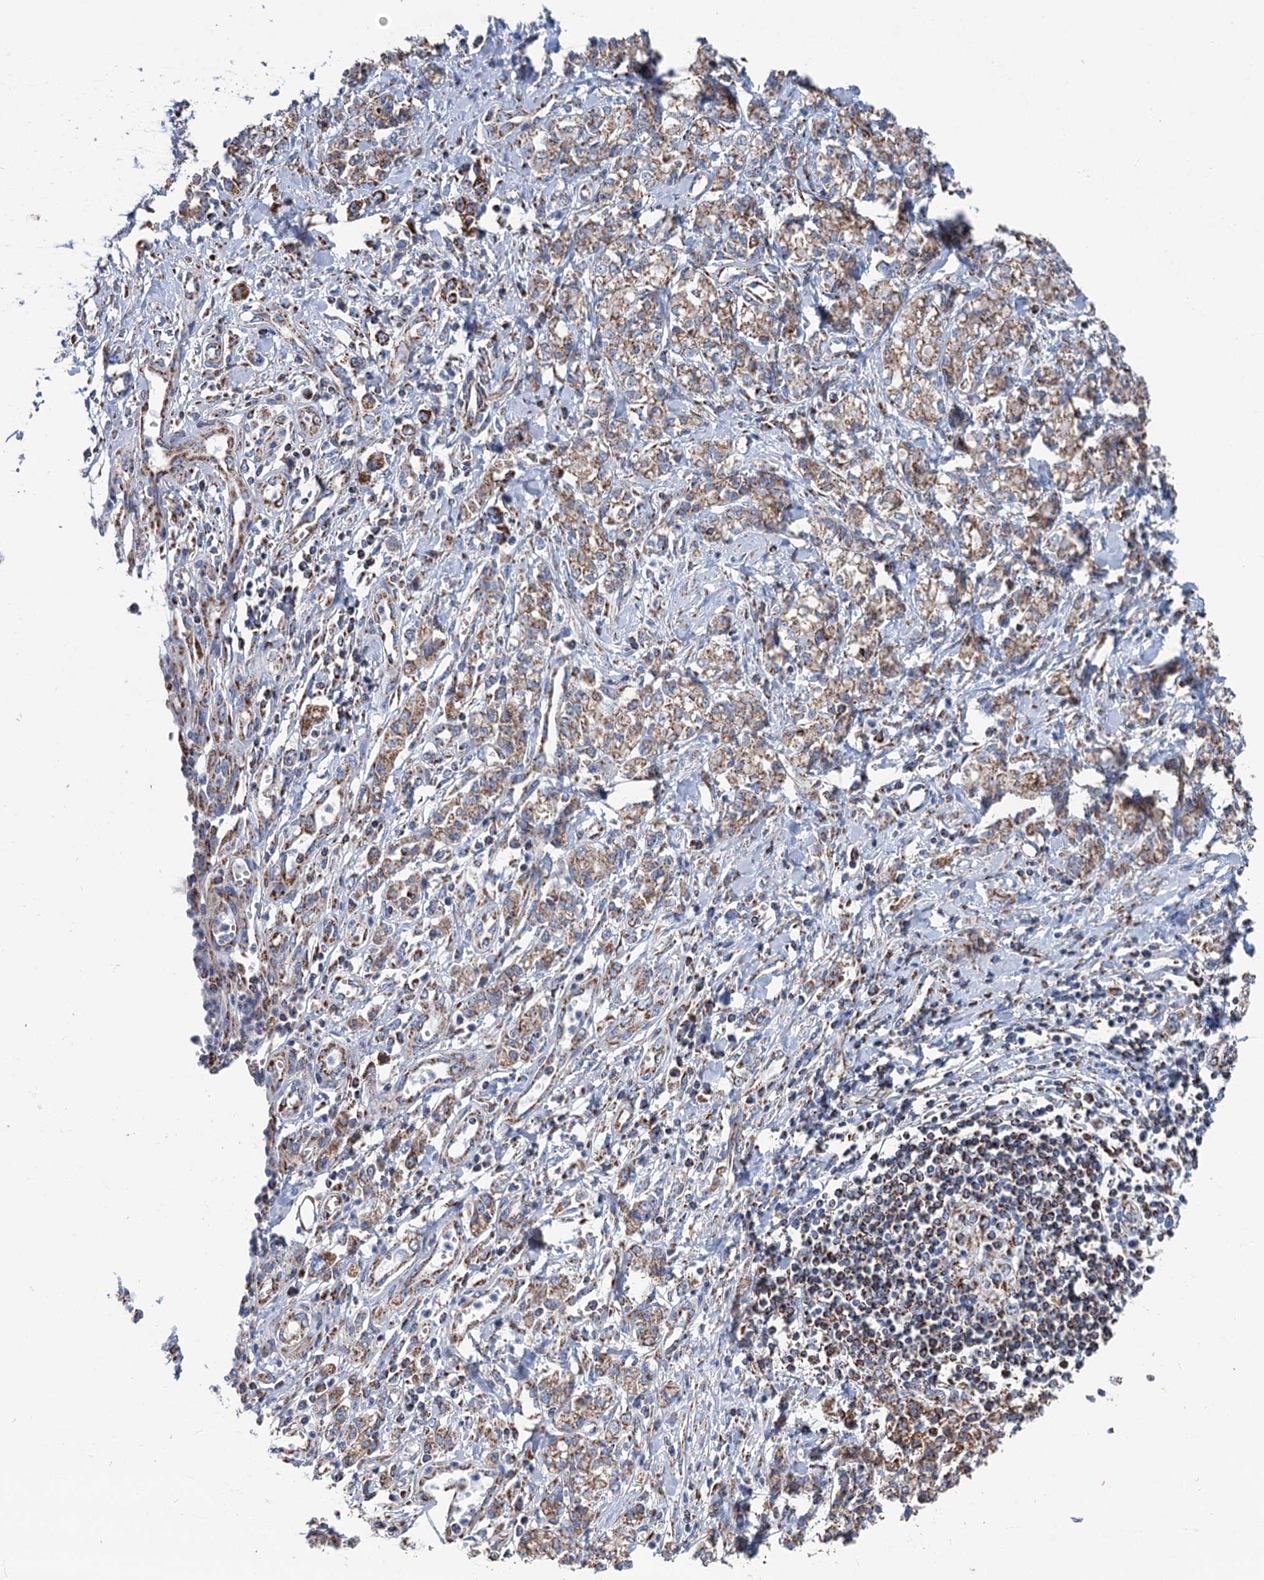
{"staining": {"intensity": "moderate", "quantity": ">75%", "location": "cytoplasmic/membranous"}, "tissue": "stomach cancer", "cell_type": "Tumor cells", "image_type": "cancer", "snomed": [{"axis": "morphology", "description": "Adenocarcinoma, NOS"}, {"axis": "topography", "description": "Stomach"}], "caption": "Moderate cytoplasmic/membranous expression for a protein is present in about >75% of tumor cells of stomach adenocarcinoma using IHC.", "gene": "IVD", "patient": {"sex": "female", "age": 76}}